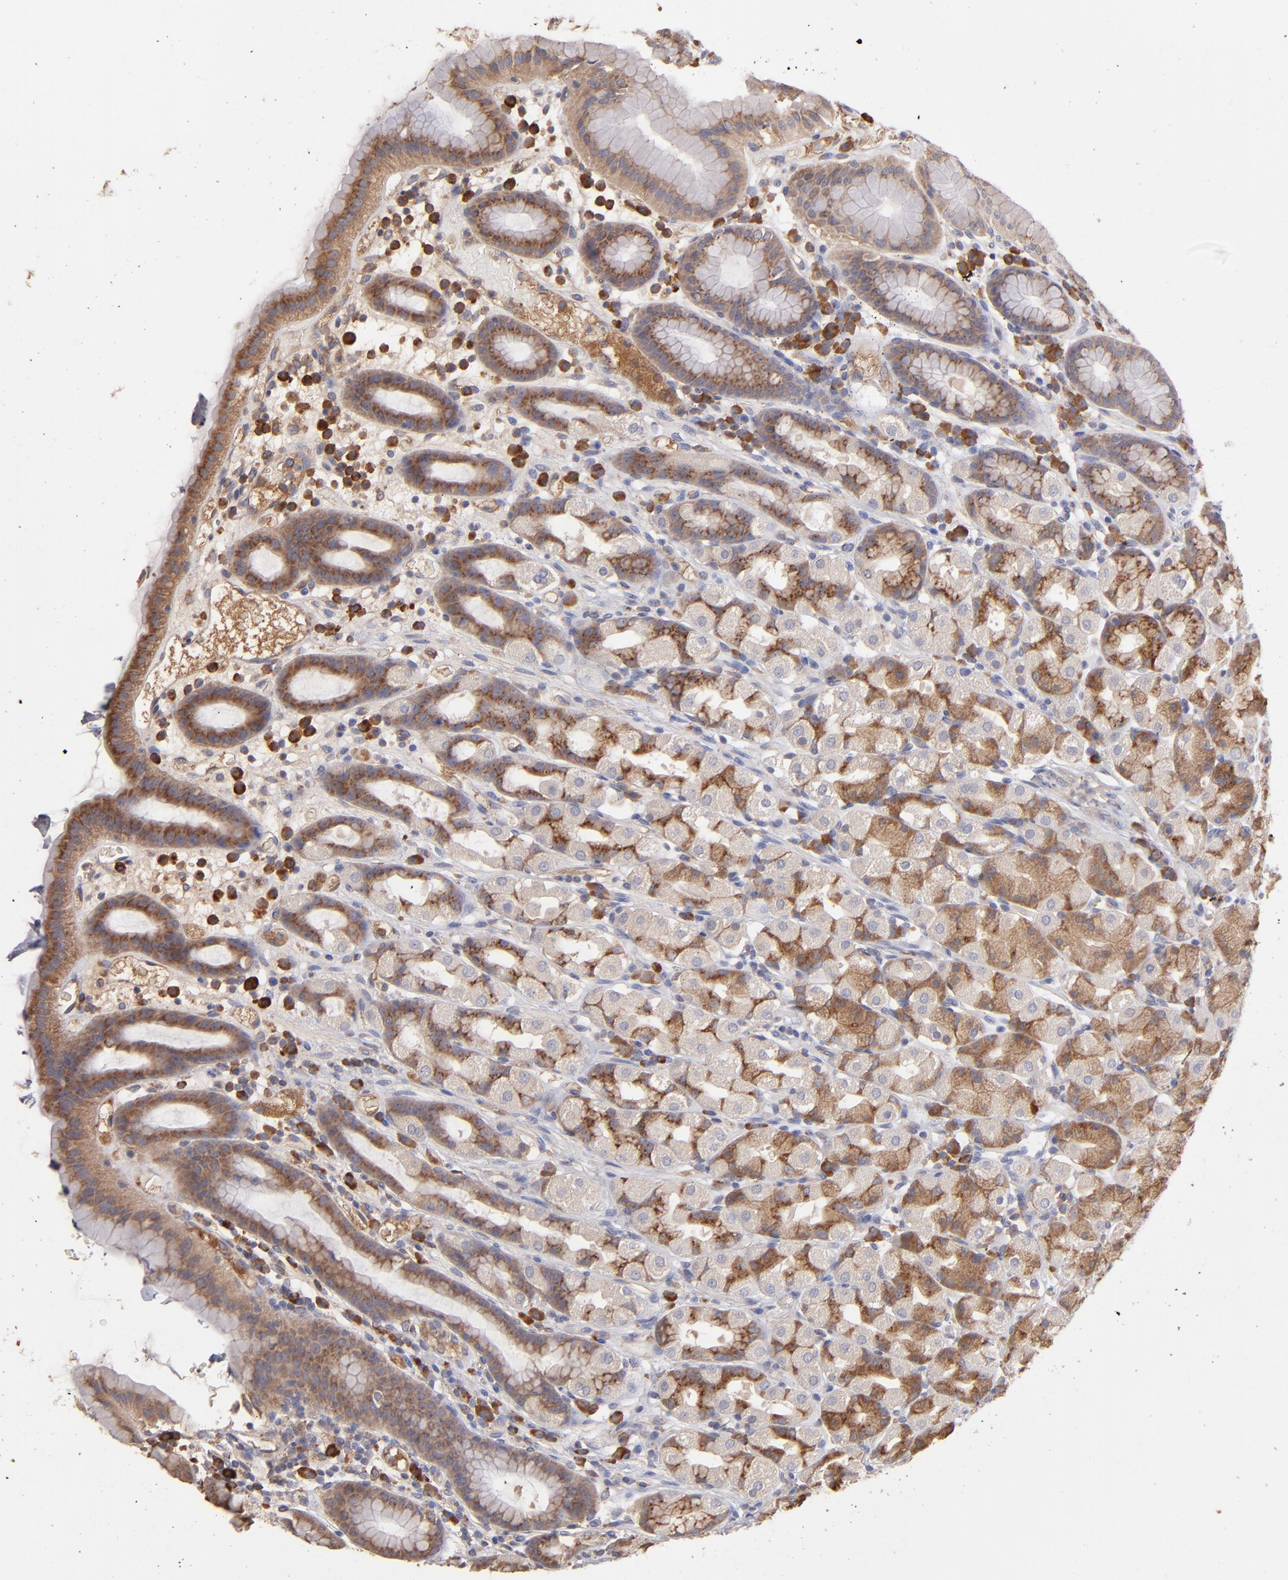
{"staining": {"intensity": "moderate", "quantity": ">75%", "location": "cytoplasmic/membranous"}, "tissue": "stomach", "cell_type": "Glandular cells", "image_type": "normal", "snomed": [{"axis": "morphology", "description": "Normal tissue, NOS"}, {"axis": "topography", "description": "Stomach, upper"}], "caption": "Immunohistochemistry (IHC) photomicrograph of normal stomach: stomach stained using immunohistochemistry (IHC) reveals medium levels of moderate protein expression localized specifically in the cytoplasmic/membranous of glandular cells, appearing as a cytoplasmic/membranous brown color.", "gene": "NFKBIE", "patient": {"sex": "male", "age": 68}}